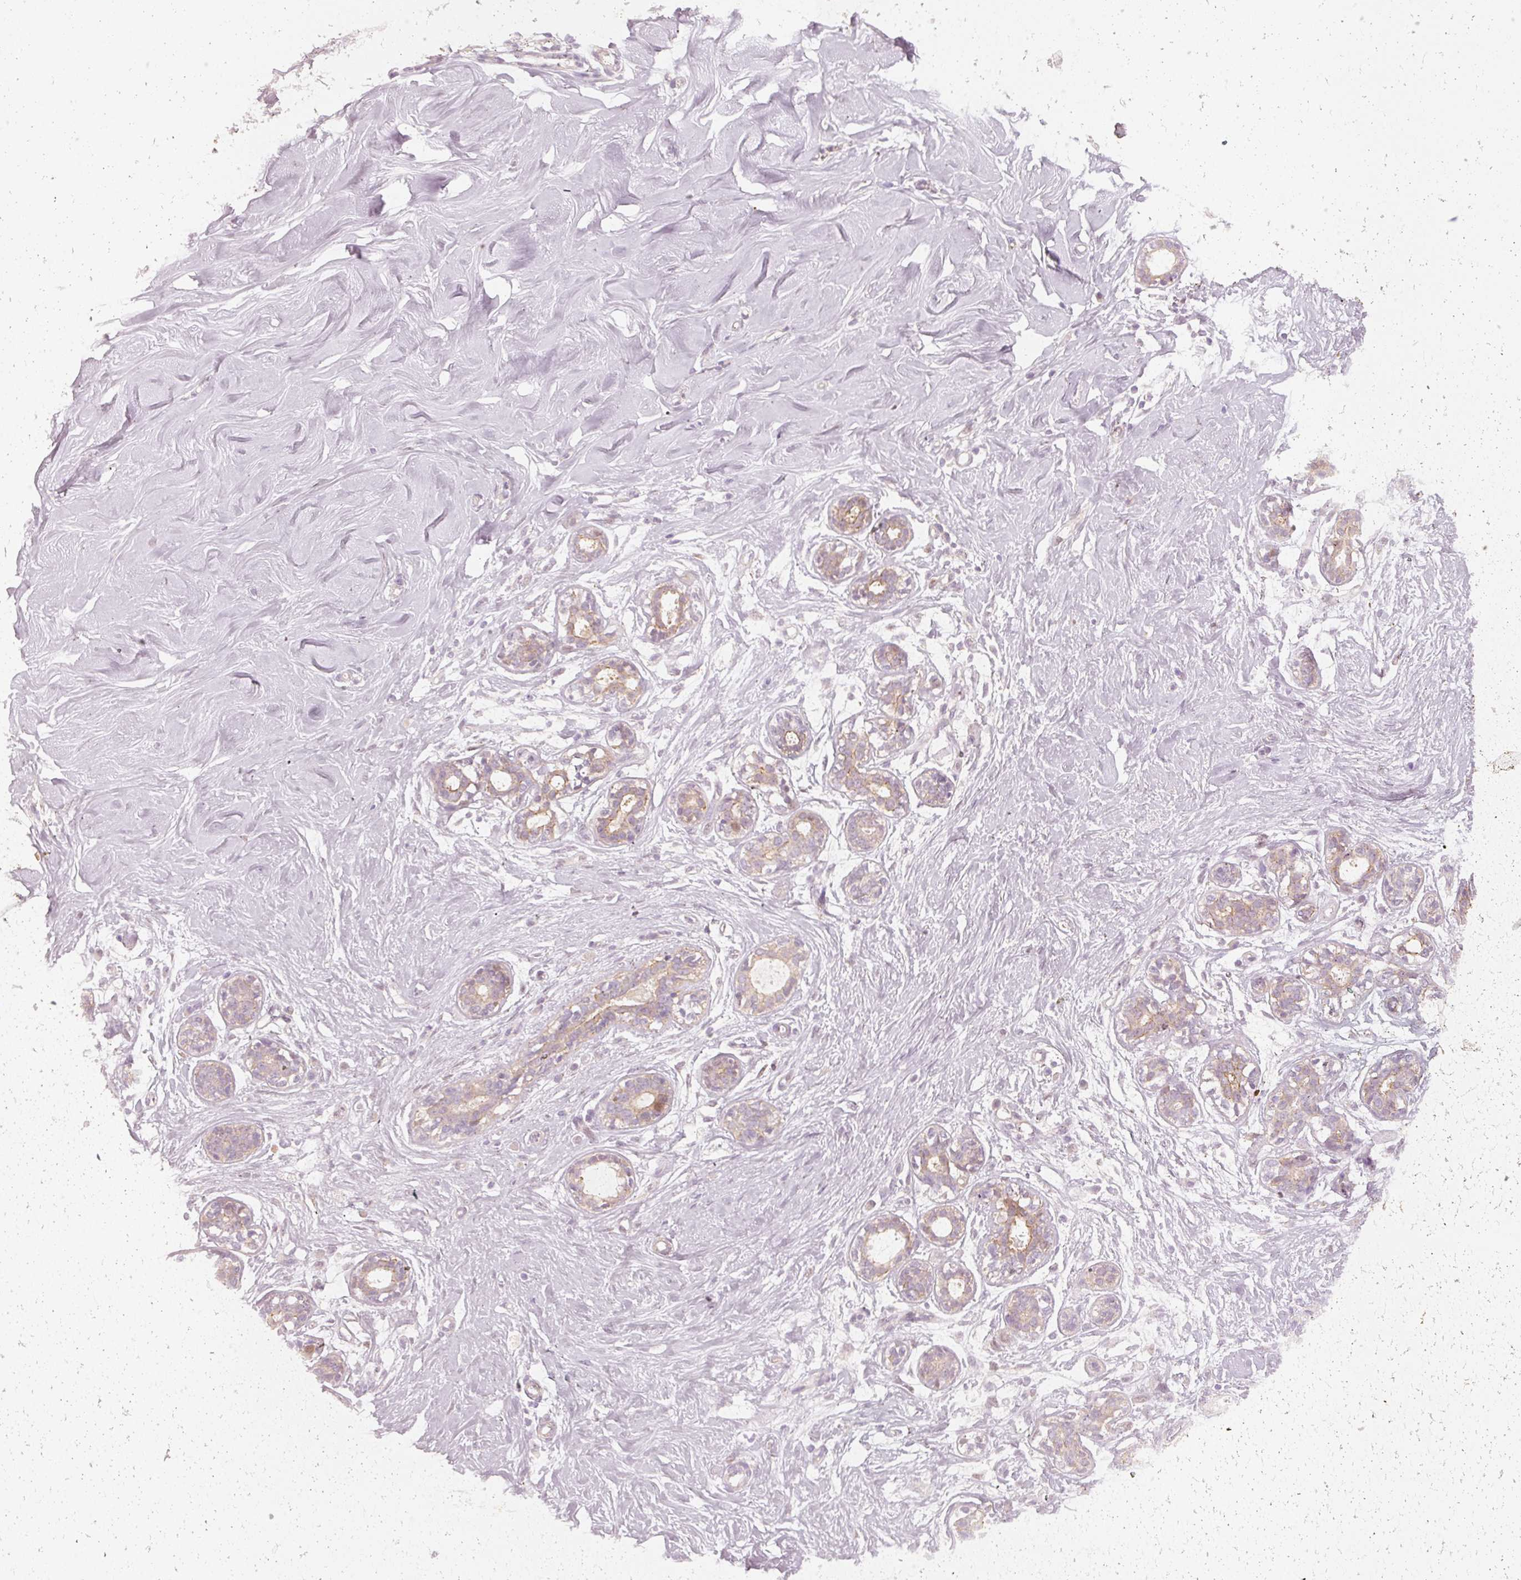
{"staining": {"intensity": "negative", "quantity": "none", "location": "none"}, "tissue": "breast", "cell_type": "Adipocytes", "image_type": "normal", "snomed": [{"axis": "morphology", "description": "Normal tissue, NOS"}, {"axis": "topography", "description": "Breast"}], "caption": "This is a micrograph of immunohistochemistry (IHC) staining of normal breast, which shows no expression in adipocytes.", "gene": "DAPP1", "patient": {"sex": "female", "age": 27}}